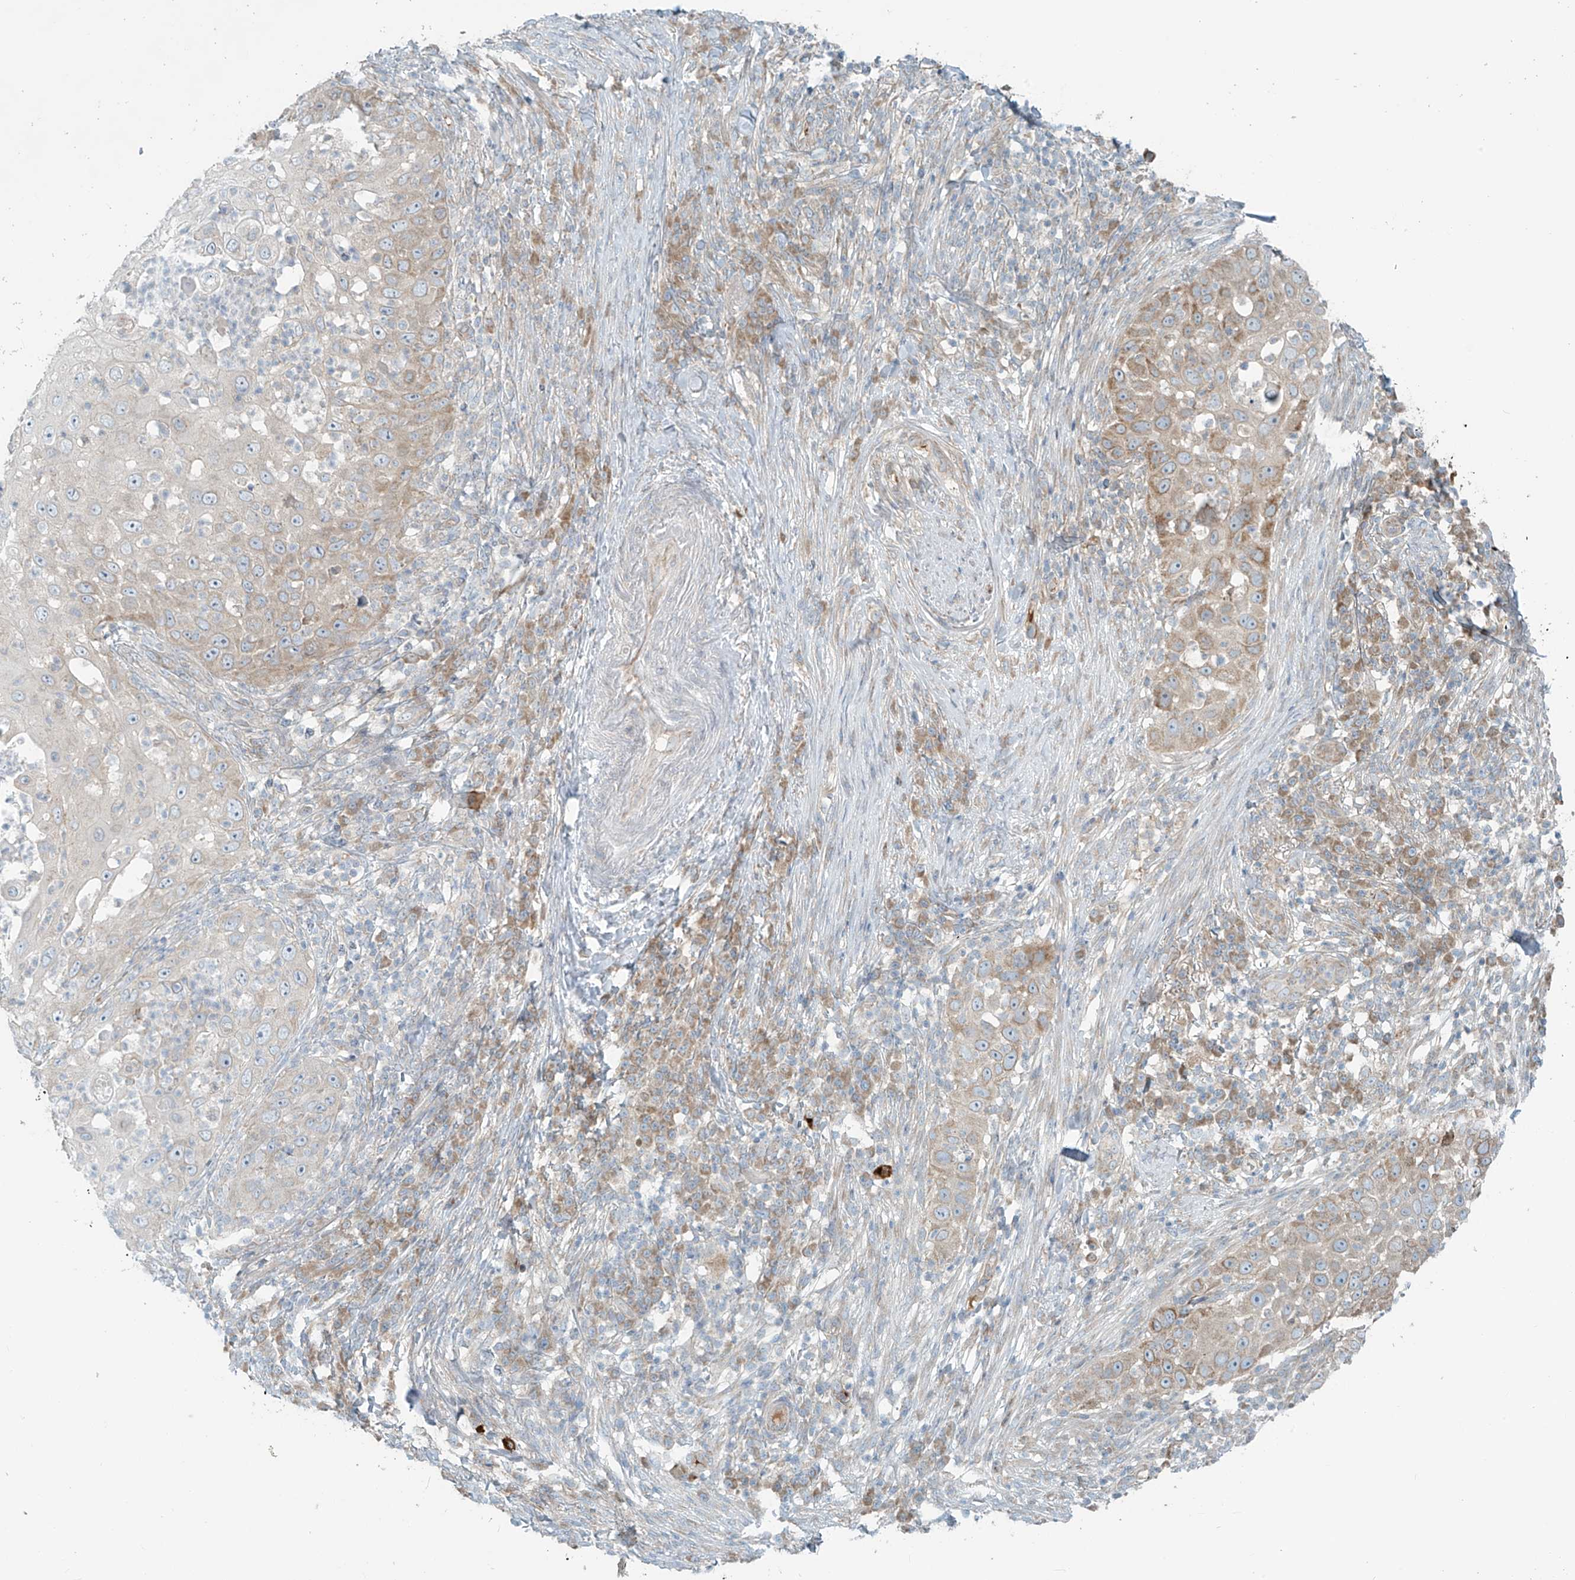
{"staining": {"intensity": "moderate", "quantity": "25%-75%", "location": "cytoplasmic/membranous"}, "tissue": "skin cancer", "cell_type": "Tumor cells", "image_type": "cancer", "snomed": [{"axis": "morphology", "description": "Squamous cell carcinoma, NOS"}, {"axis": "topography", "description": "Skin"}], "caption": "Brown immunohistochemical staining in human skin cancer (squamous cell carcinoma) shows moderate cytoplasmic/membranous expression in approximately 25%-75% of tumor cells.", "gene": "LZTS3", "patient": {"sex": "female", "age": 44}}